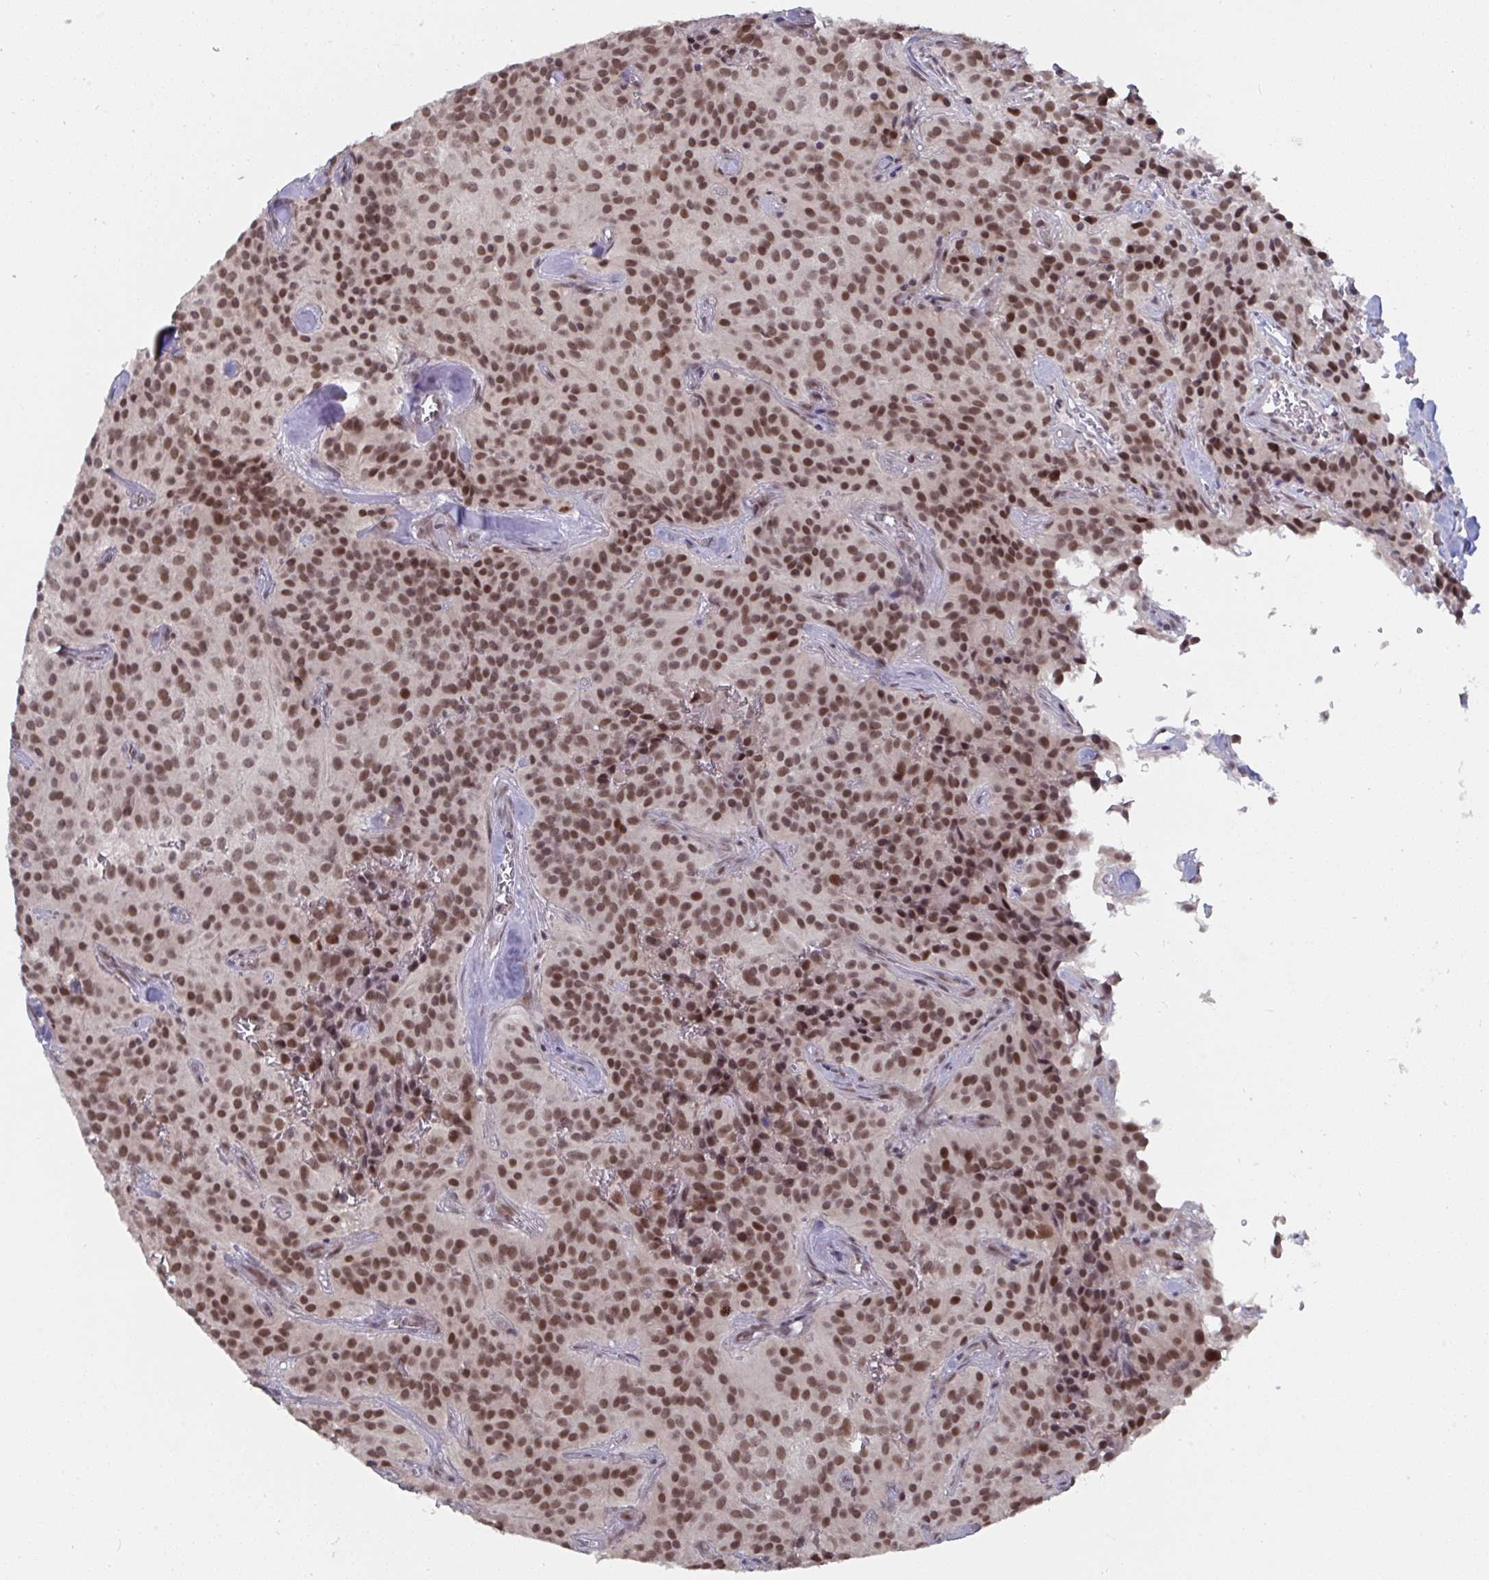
{"staining": {"intensity": "moderate", "quantity": ">75%", "location": "nuclear"}, "tissue": "glioma", "cell_type": "Tumor cells", "image_type": "cancer", "snomed": [{"axis": "morphology", "description": "Glioma, malignant, Low grade"}, {"axis": "topography", "description": "Brain"}], "caption": "DAB immunohistochemical staining of malignant low-grade glioma exhibits moderate nuclear protein expression in approximately >75% of tumor cells.", "gene": "JMJD1C", "patient": {"sex": "male", "age": 42}}